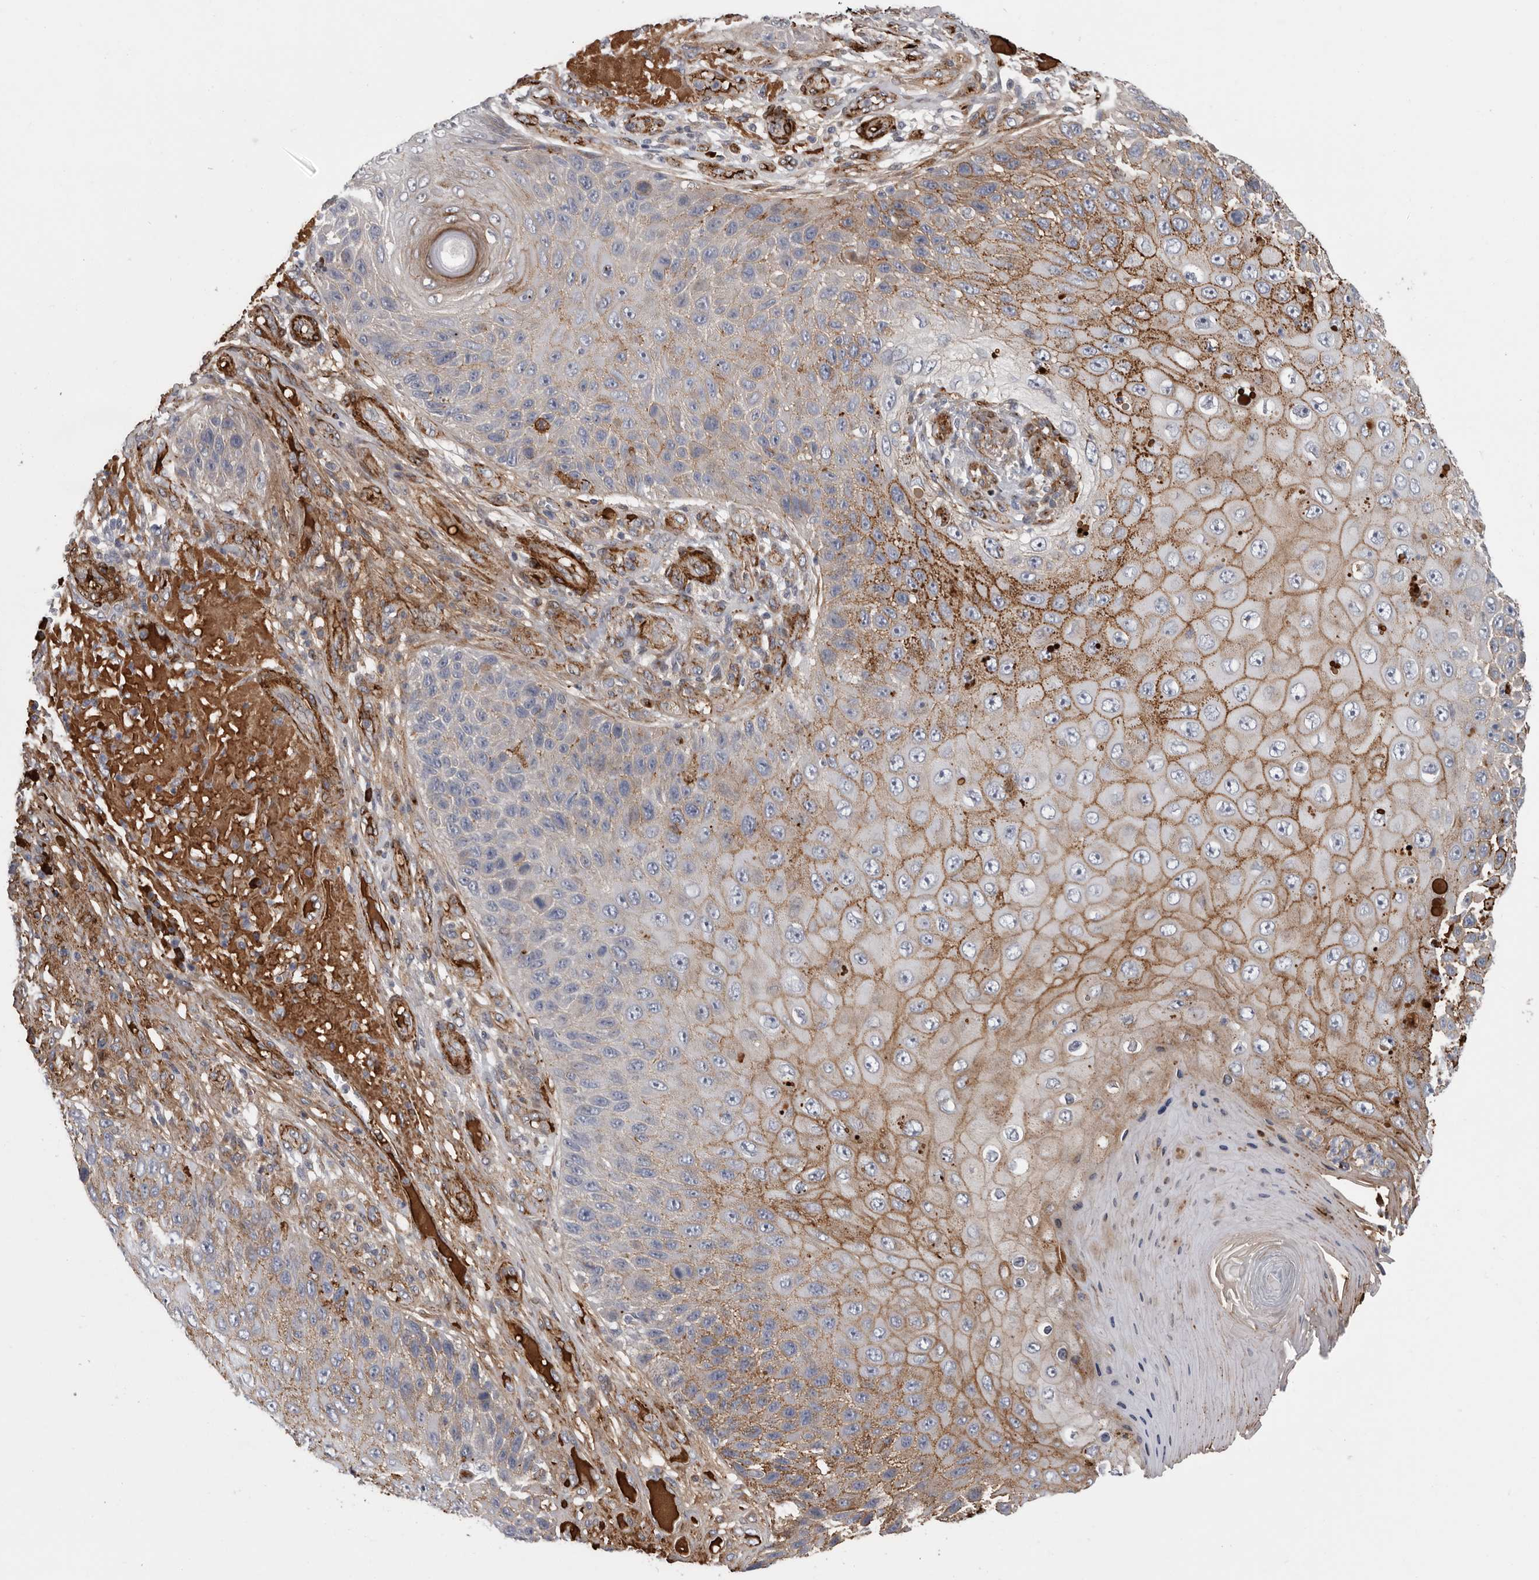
{"staining": {"intensity": "moderate", "quantity": ">75%", "location": "cytoplasmic/membranous"}, "tissue": "skin cancer", "cell_type": "Tumor cells", "image_type": "cancer", "snomed": [{"axis": "morphology", "description": "Squamous cell carcinoma, NOS"}, {"axis": "topography", "description": "Skin"}], "caption": "The micrograph reveals immunohistochemical staining of squamous cell carcinoma (skin). There is moderate cytoplasmic/membranous positivity is appreciated in about >75% of tumor cells.", "gene": "ATXN3L", "patient": {"sex": "female", "age": 88}}